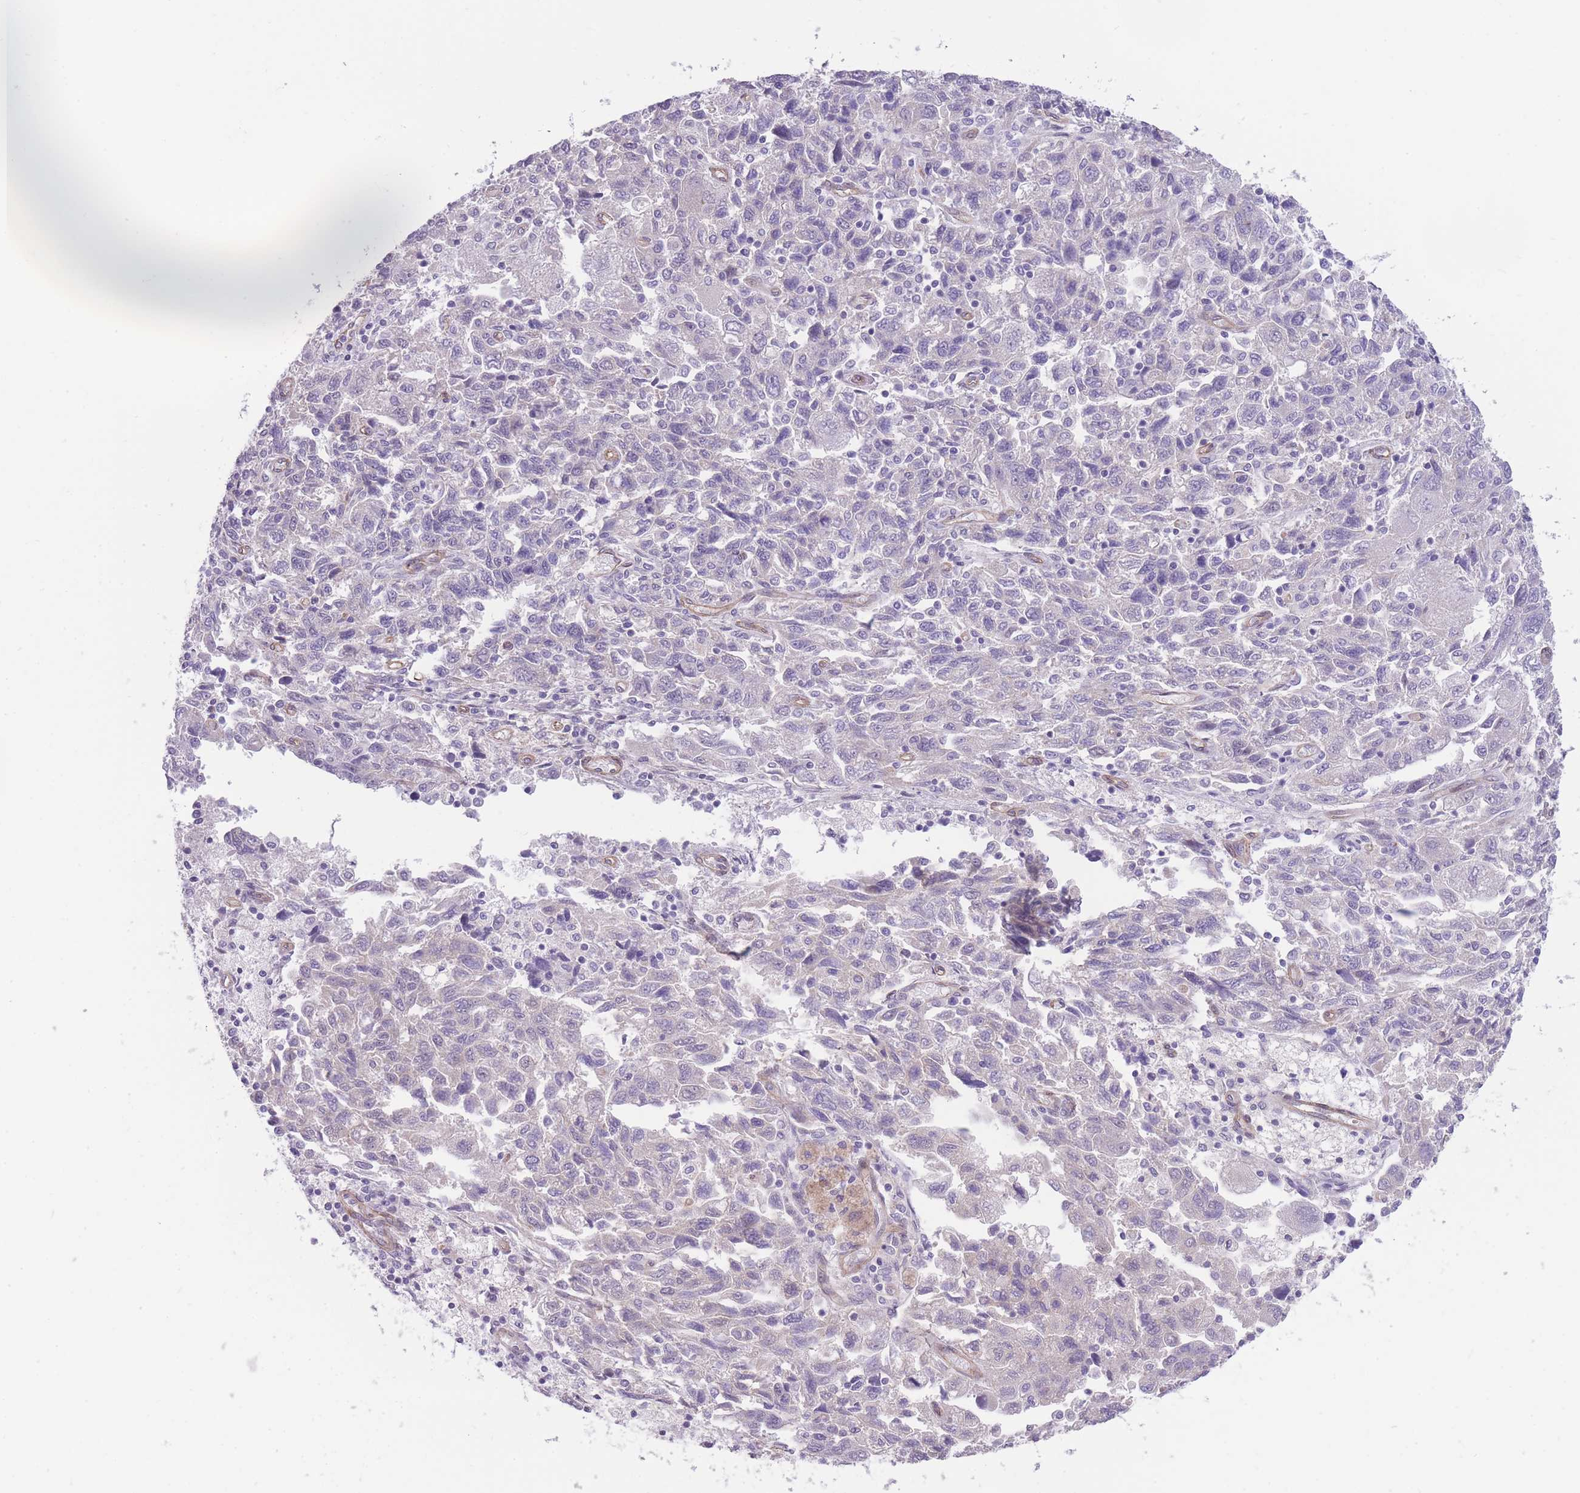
{"staining": {"intensity": "negative", "quantity": "none", "location": "none"}, "tissue": "ovarian cancer", "cell_type": "Tumor cells", "image_type": "cancer", "snomed": [{"axis": "morphology", "description": "Carcinoma, NOS"}, {"axis": "morphology", "description": "Cystadenocarcinoma, serous, NOS"}, {"axis": "topography", "description": "Ovary"}], "caption": "The IHC photomicrograph has no significant positivity in tumor cells of carcinoma (ovarian) tissue. (DAB IHC, high magnification).", "gene": "QTRT1", "patient": {"sex": "female", "age": 69}}